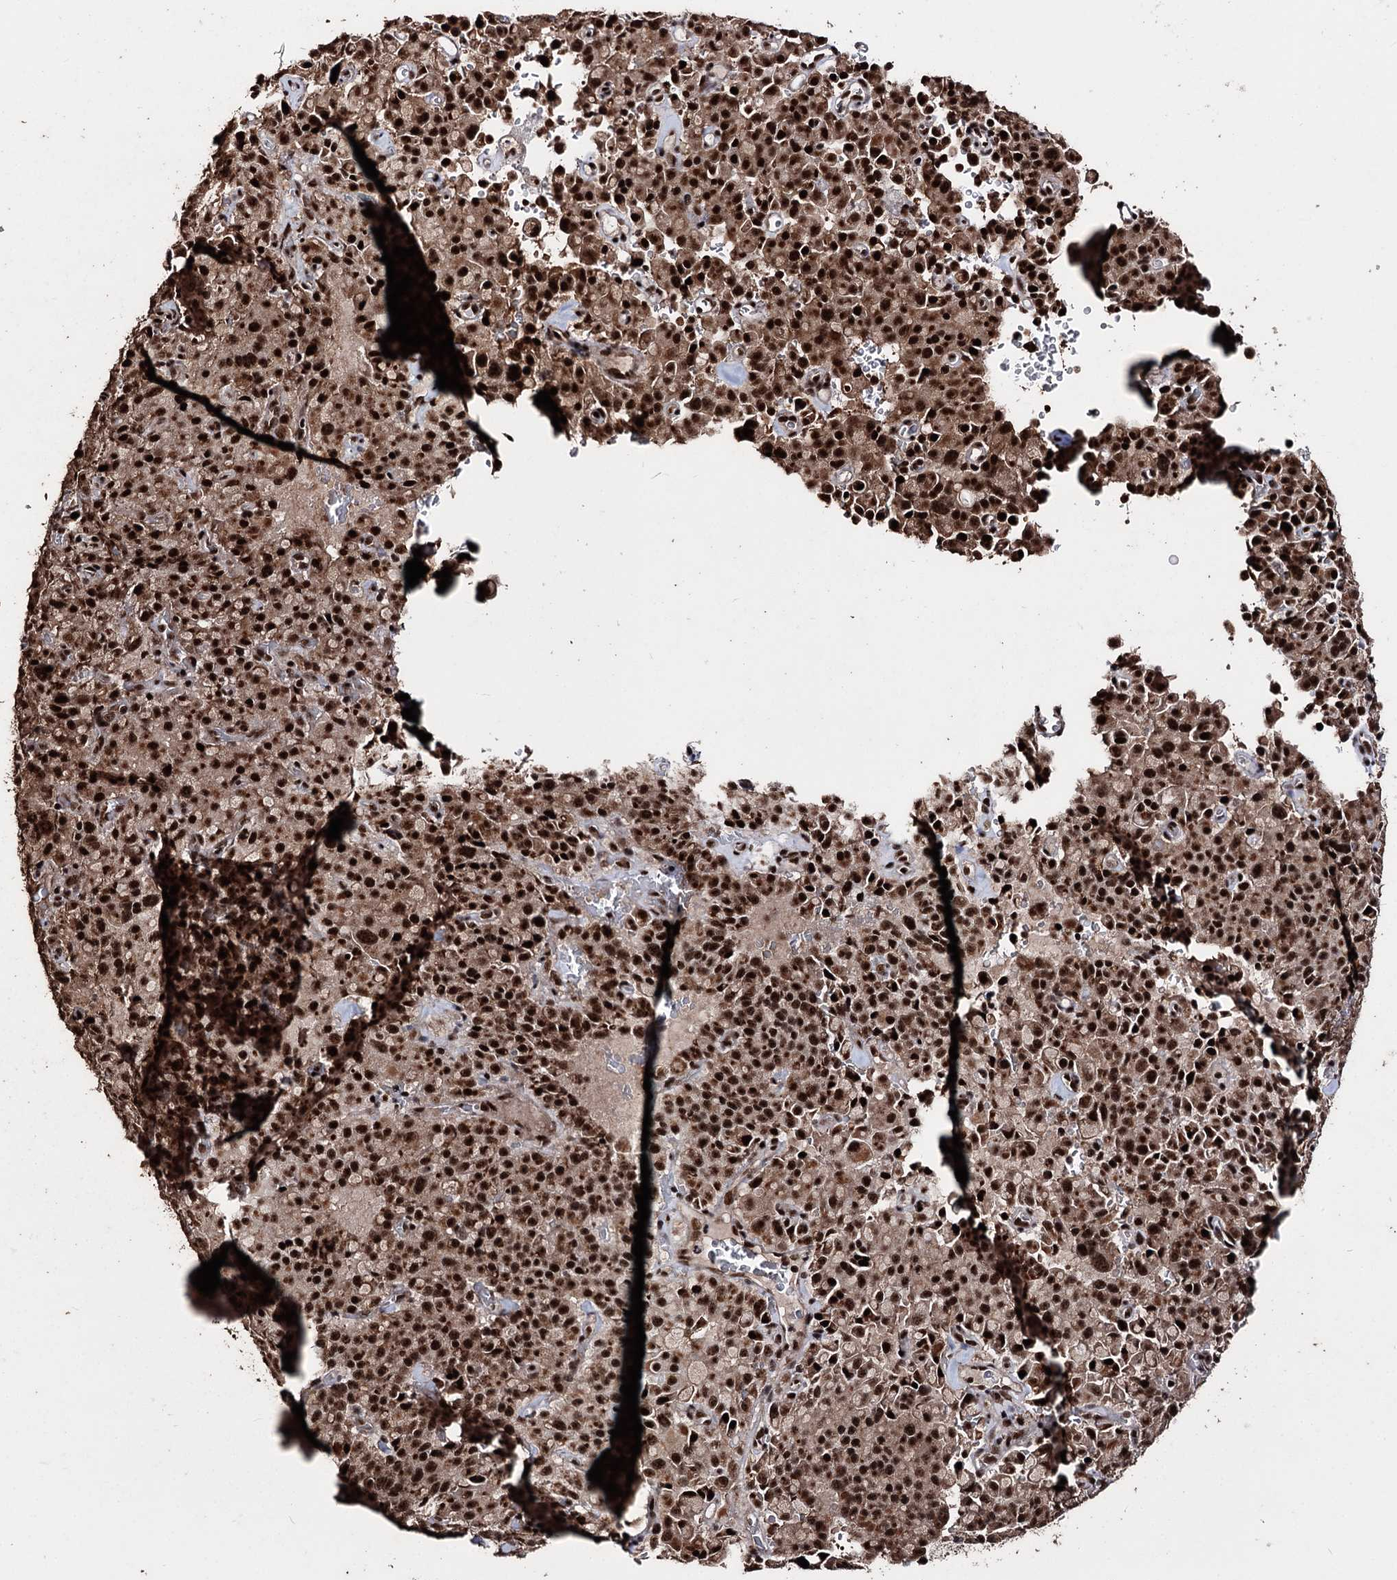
{"staining": {"intensity": "strong", "quantity": ">75%", "location": "nuclear"}, "tissue": "pancreatic cancer", "cell_type": "Tumor cells", "image_type": "cancer", "snomed": [{"axis": "morphology", "description": "Adenocarcinoma, NOS"}, {"axis": "topography", "description": "Pancreas"}], "caption": "Pancreatic cancer (adenocarcinoma) was stained to show a protein in brown. There is high levels of strong nuclear positivity in about >75% of tumor cells.", "gene": "U2SURP", "patient": {"sex": "male", "age": 65}}